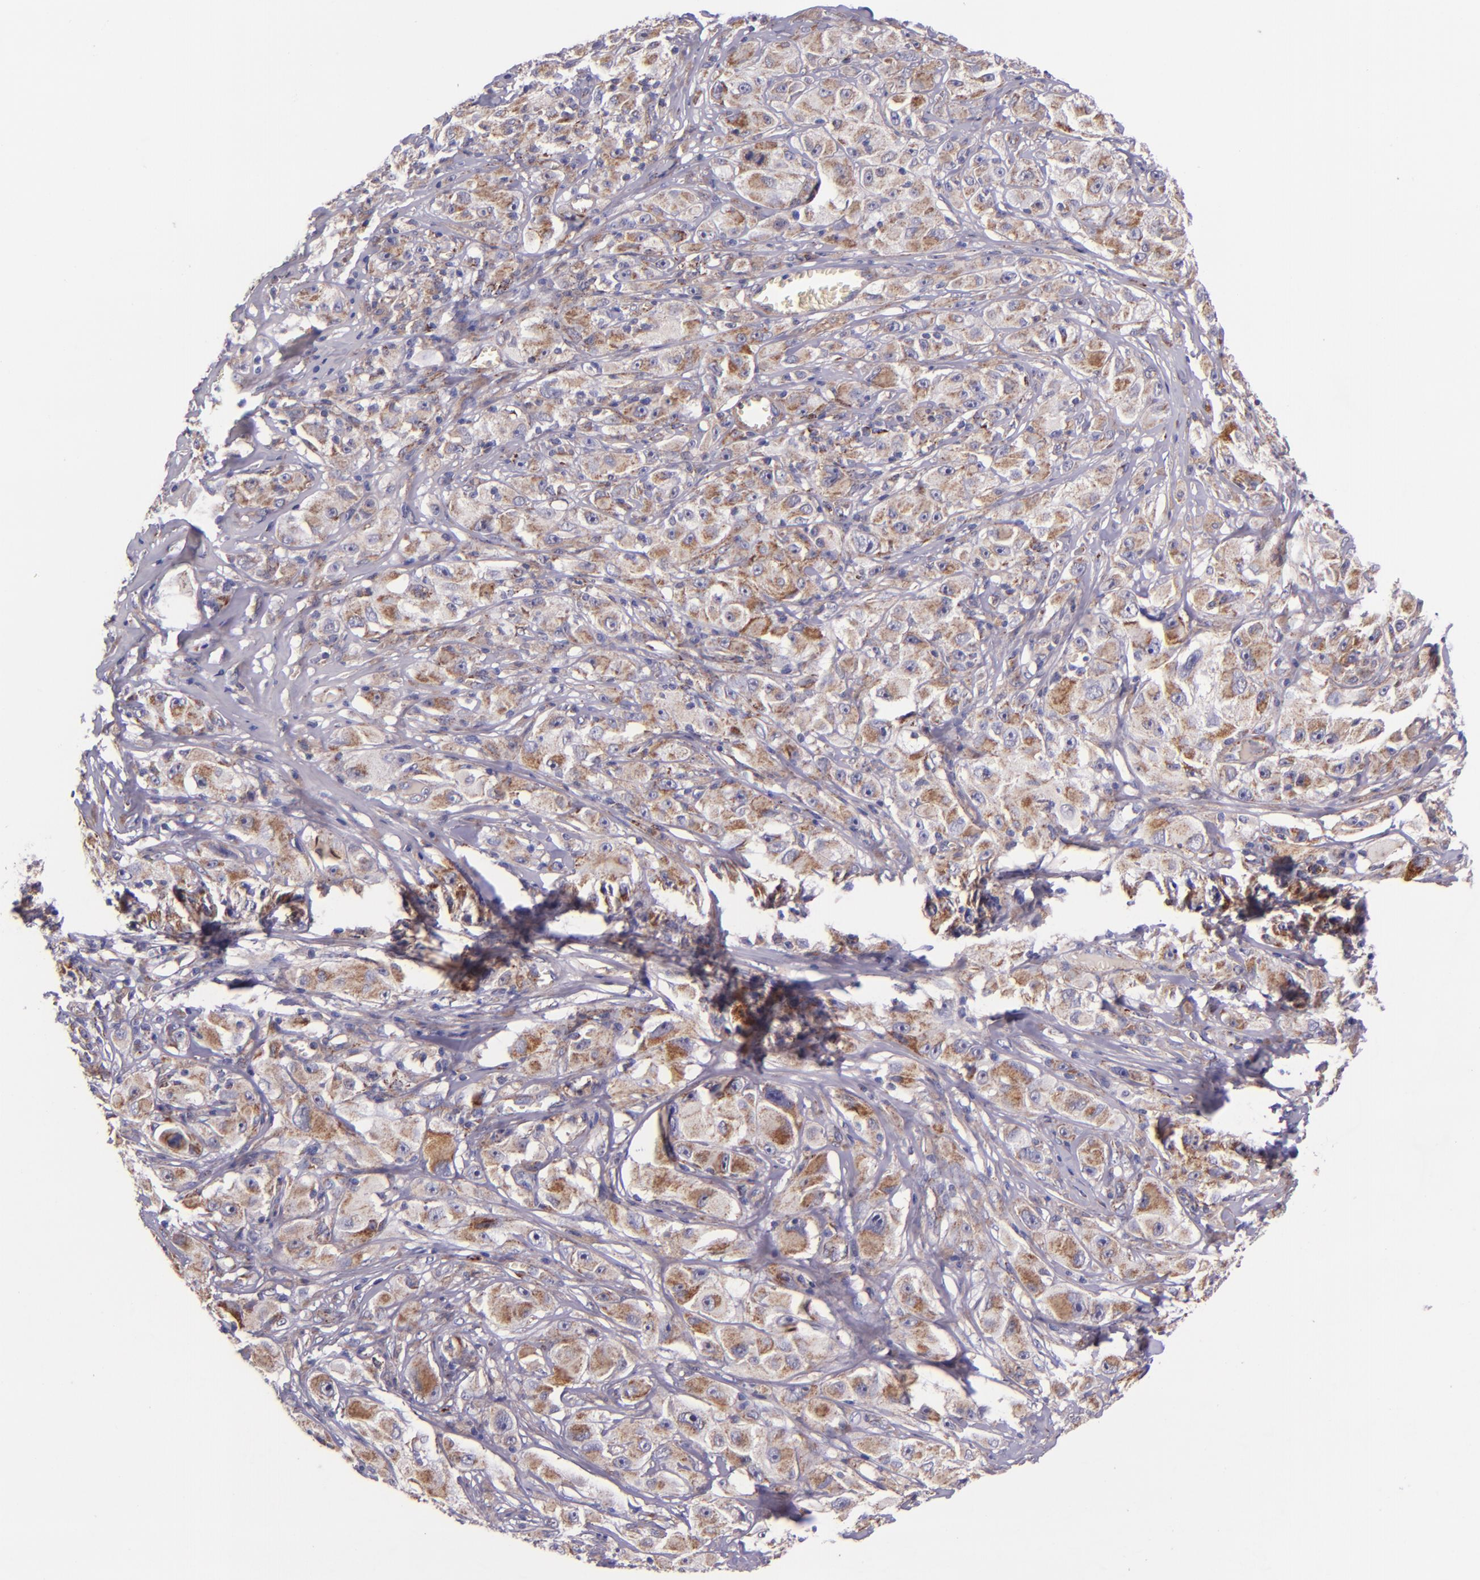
{"staining": {"intensity": "moderate", "quantity": "25%-75%", "location": "cytoplasmic/membranous"}, "tissue": "melanoma", "cell_type": "Tumor cells", "image_type": "cancer", "snomed": [{"axis": "morphology", "description": "Malignant melanoma, NOS"}, {"axis": "topography", "description": "Skin"}], "caption": "Tumor cells demonstrate medium levels of moderate cytoplasmic/membranous expression in approximately 25%-75% of cells in malignant melanoma.", "gene": "IDH3G", "patient": {"sex": "male", "age": 56}}